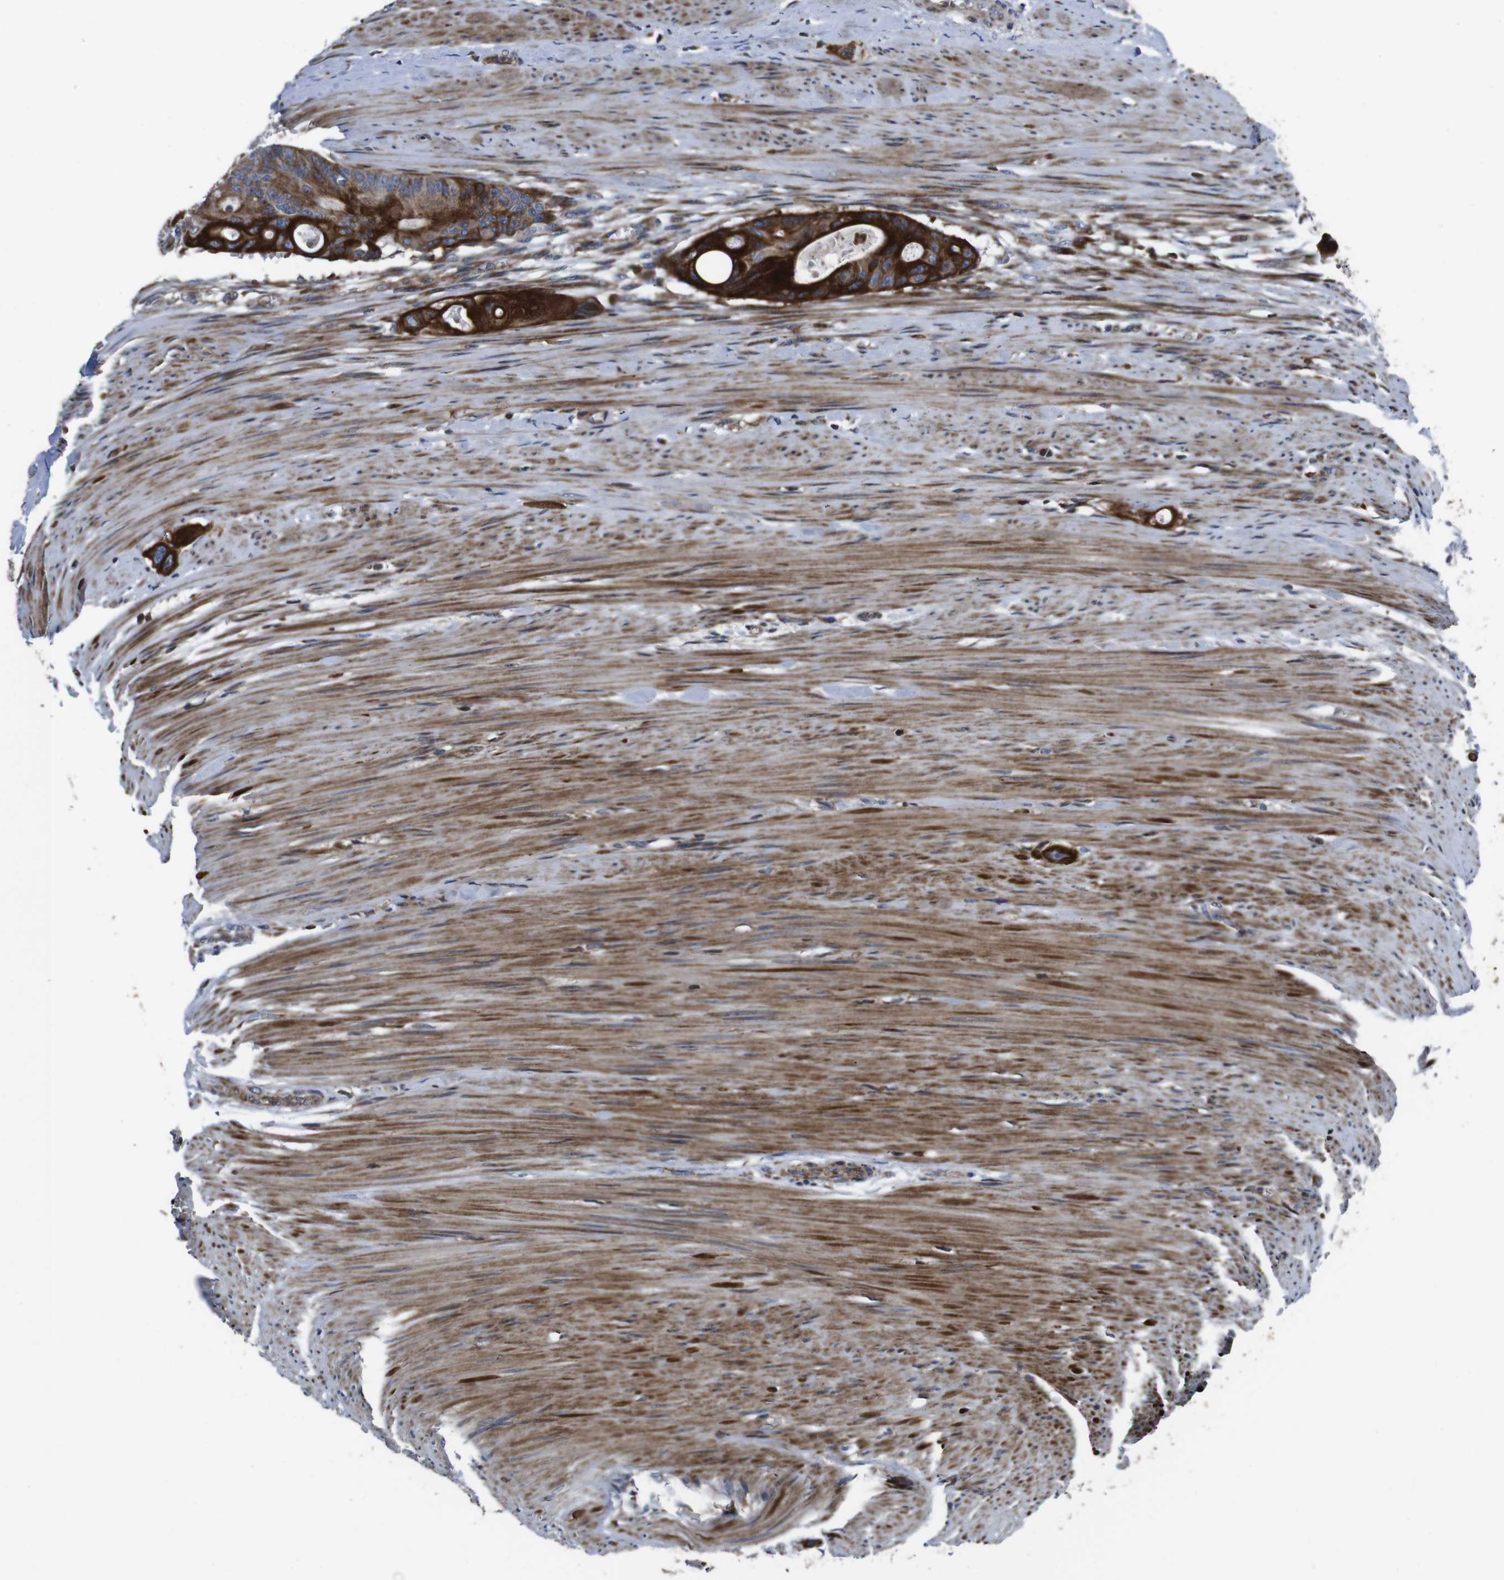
{"staining": {"intensity": "strong", "quantity": ">75%", "location": "cytoplasmic/membranous"}, "tissue": "colorectal cancer", "cell_type": "Tumor cells", "image_type": "cancer", "snomed": [{"axis": "morphology", "description": "Adenocarcinoma, NOS"}, {"axis": "topography", "description": "Colon"}], "caption": "Colorectal cancer (adenocarcinoma) stained with immunohistochemistry (IHC) shows strong cytoplasmic/membranous staining in about >75% of tumor cells.", "gene": "SMYD3", "patient": {"sex": "female", "age": 57}}